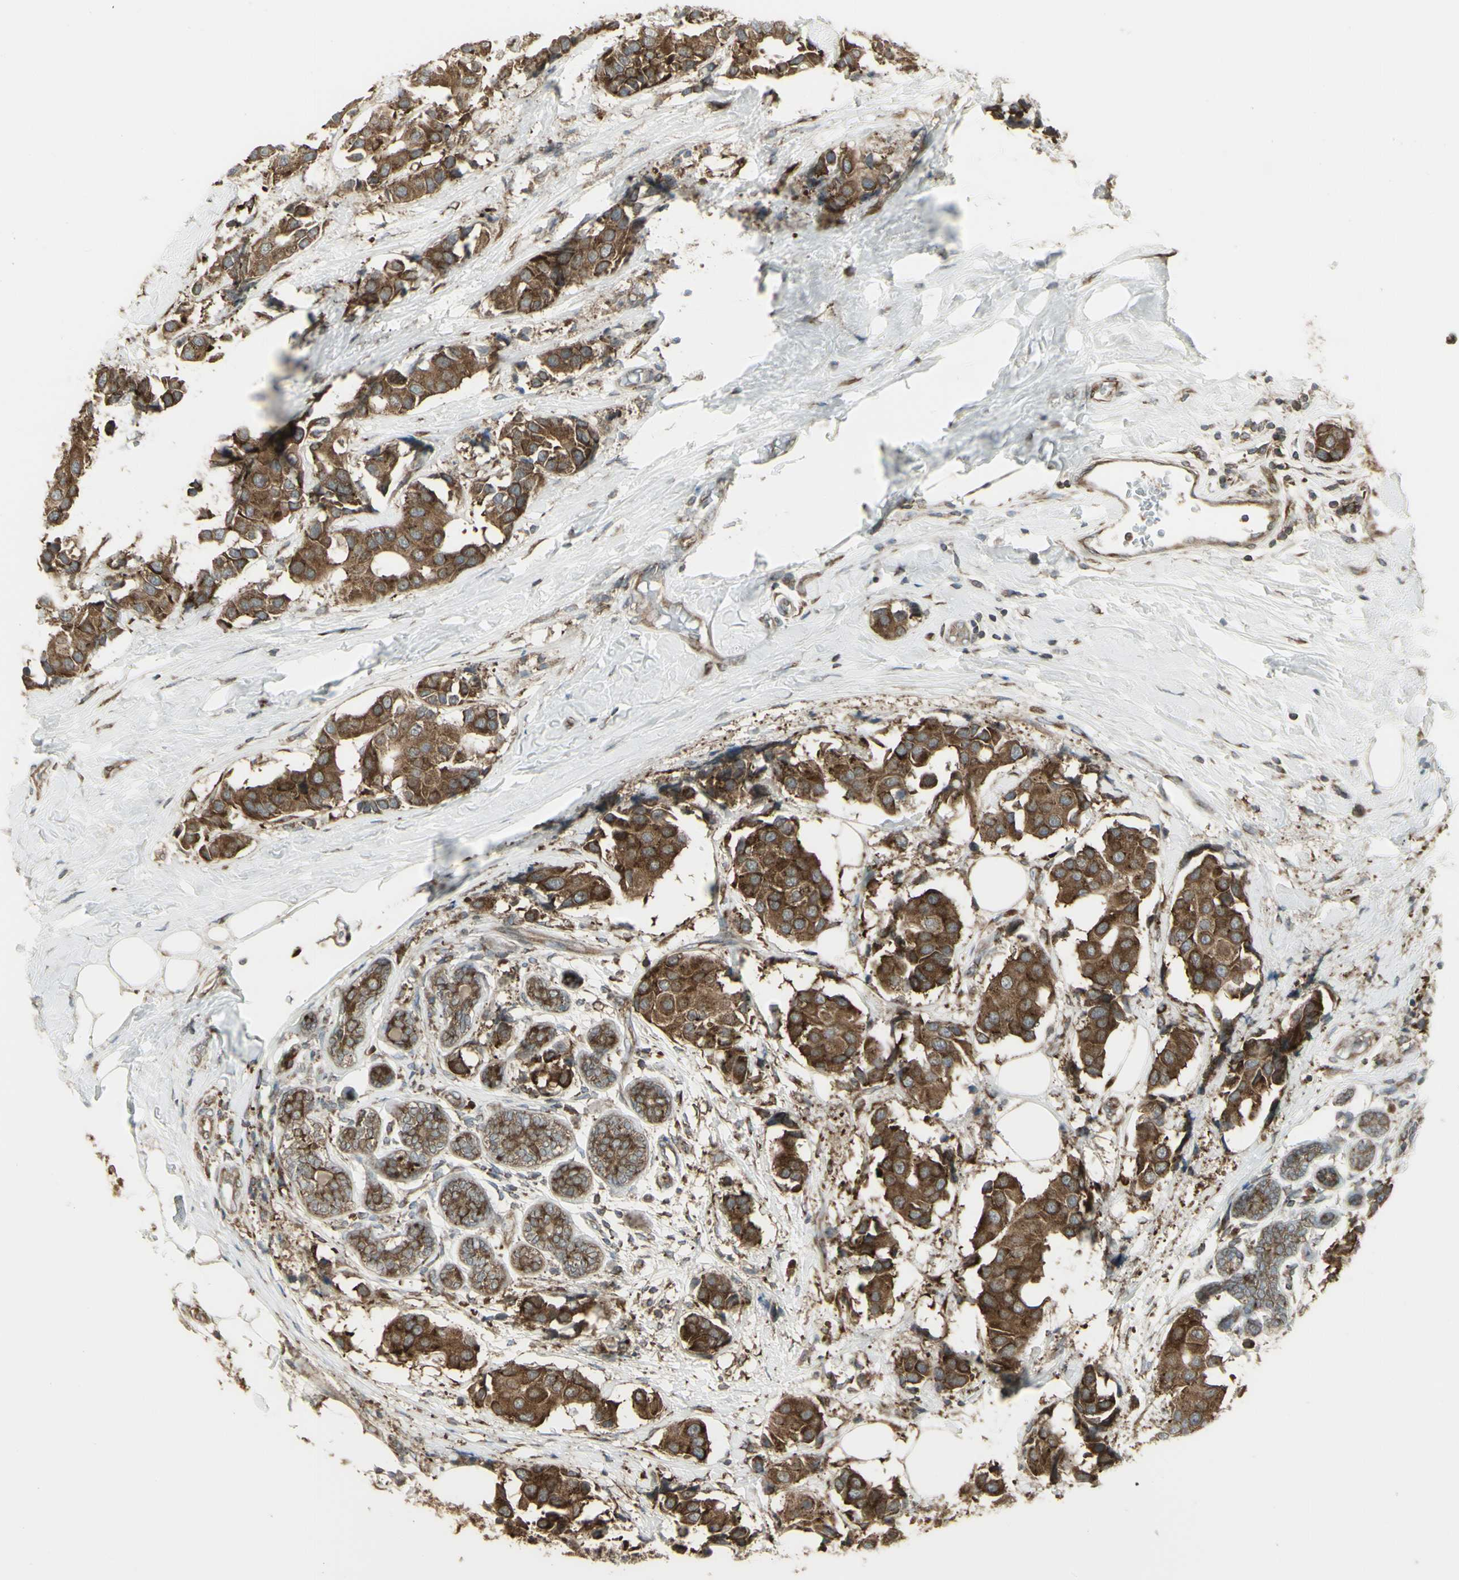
{"staining": {"intensity": "moderate", "quantity": ">75%", "location": "cytoplasmic/membranous"}, "tissue": "breast cancer", "cell_type": "Tumor cells", "image_type": "cancer", "snomed": [{"axis": "morphology", "description": "Normal tissue, NOS"}, {"axis": "morphology", "description": "Duct carcinoma"}, {"axis": "topography", "description": "Breast"}], "caption": "Immunohistochemical staining of breast intraductal carcinoma exhibits medium levels of moderate cytoplasmic/membranous protein staining in approximately >75% of tumor cells. Using DAB (3,3'-diaminobenzidine) (brown) and hematoxylin (blue) stains, captured at high magnification using brightfield microscopy.", "gene": "FKBP3", "patient": {"sex": "female", "age": 39}}